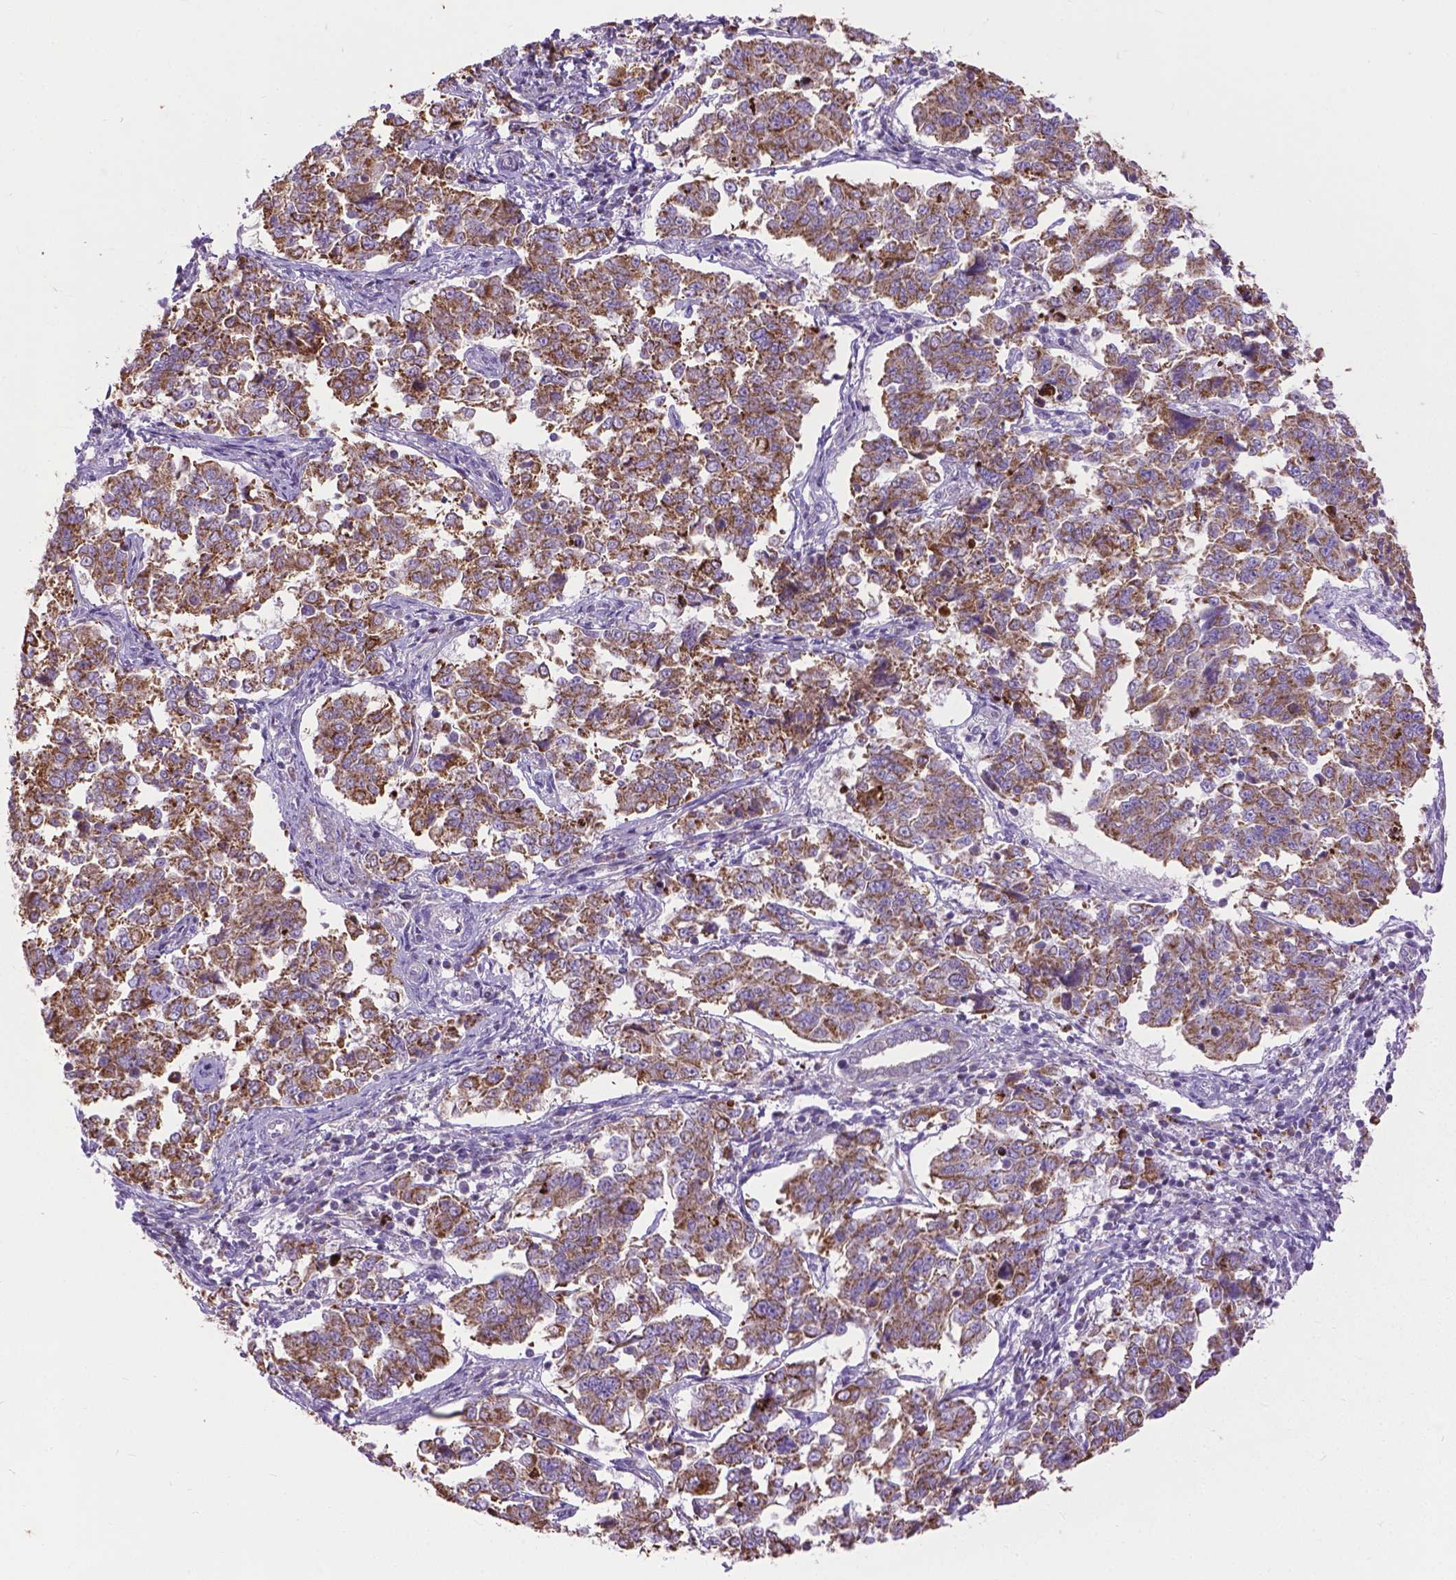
{"staining": {"intensity": "strong", "quantity": ">75%", "location": "cytoplasmic/membranous"}, "tissue": "endometrial cancer", "cell_type": "Tumor cells", "image_type": "cancer", "snomed": [{"axis": "morphology", "description": "Adenocarcinoma, NOS"}, {"axis": "topography", "description": "Endometrium"}], "caption": "Endometrial cancer (adenocarcinoma) stained with a protein marker displays strong staining in tumor cells.", "gene": "VDAC1", "patient": {"sex": "female", "age": 43}}